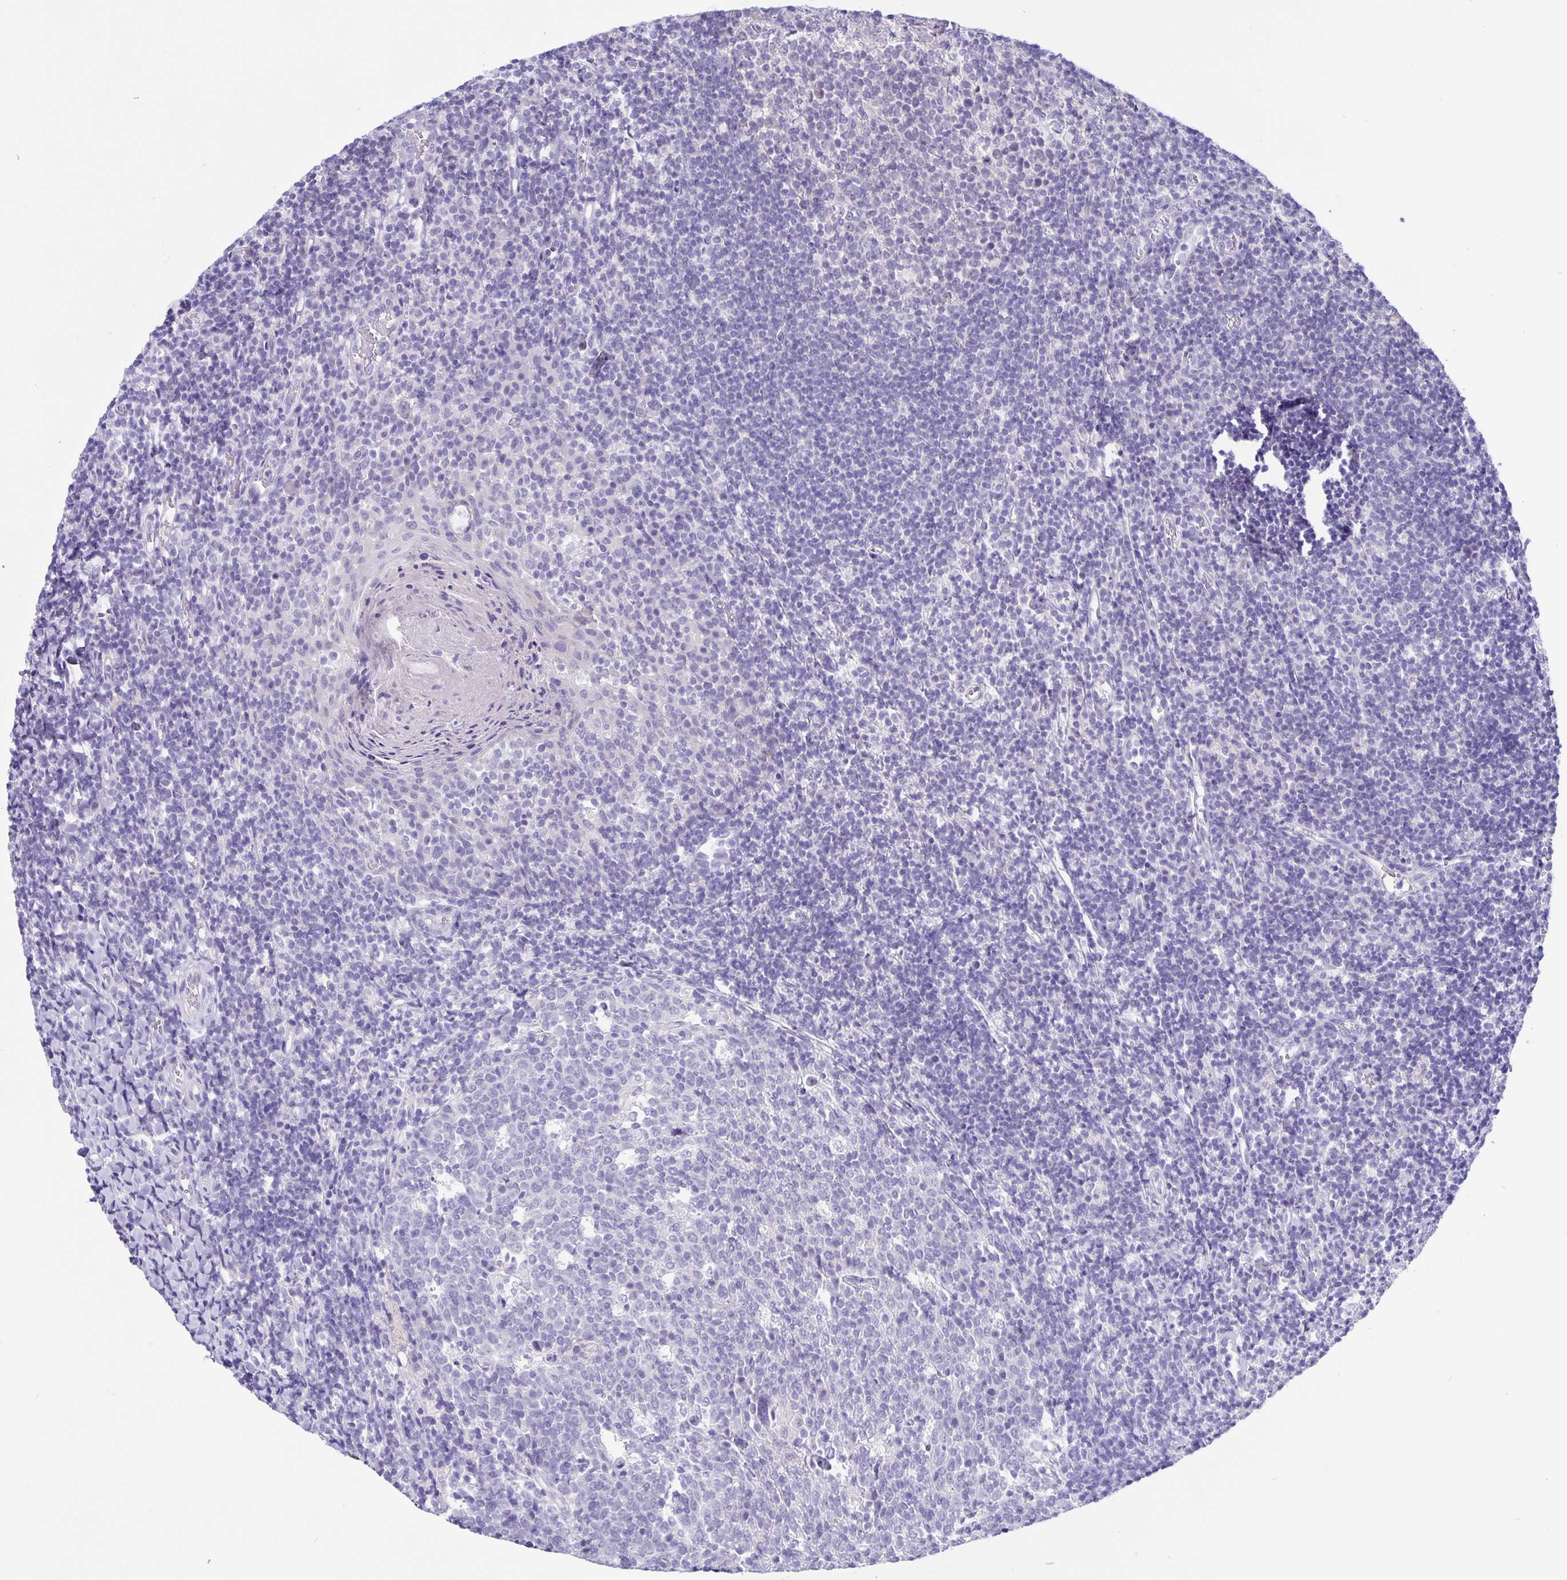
{"staining": {"intensity": "negative", "quantity": "none", "location": "none"}, "tissue": "tonsil", "cell_type": "Germinal center cells", "image_type": "normal", "snomed": [{"axis": "morphology", "description": "Normal tissue, NOS"}, {"axis": "topography", "description": "Tonsil"}], "caption": "Protein analysis of benign tonsil exhibits no significant positivity in germinal center cells. (DAB (3,3'-diaminobenzidine) immunohistochemistry visualized using brightfield microscopy, high magnification).", "gene": "ERMN", "patient": {"sex": "female", "age": 10}}